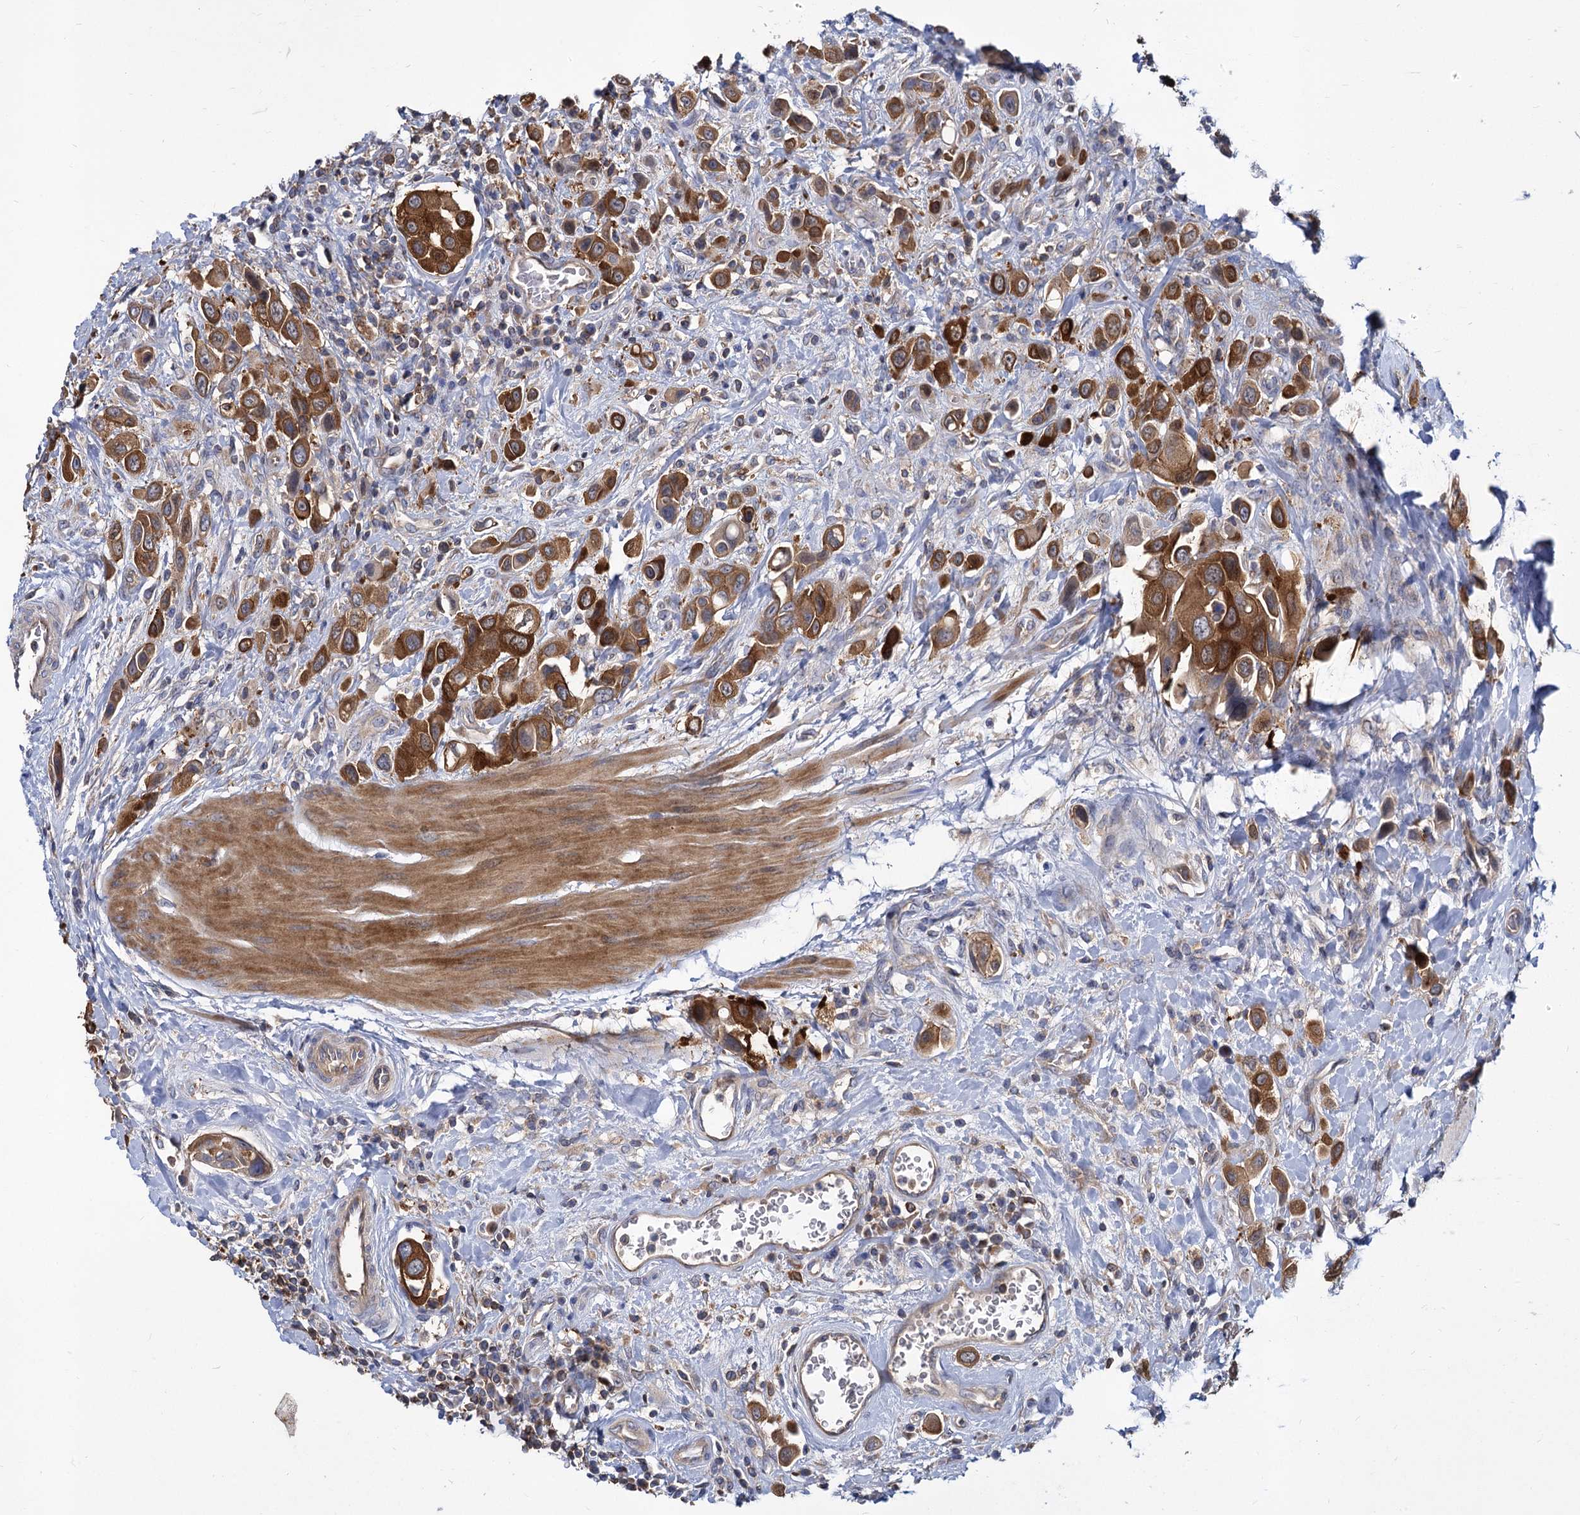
{"staining": {"intensity": "strong", "quantity": ">75%", "location": "cytoplasmic/membranous"}, "tissue": "urothelial cancer", "cell_type": "Tumor cells", "image_type": "cancer", "snomed": [{"axis": "morphology", "description": "Urothelial carcinoma, High grade"}, {"axis": "topography", "description": "Urinary bladder"}], "caption": "Approximately >75% of tumor cells in urothelial cancer exhibit strong cytoplasmic/membranous protein staining as visualized by brown immunohistochemical staining.", "gene": "GCLC", "patient": {"sex": "male", "age": 50}}